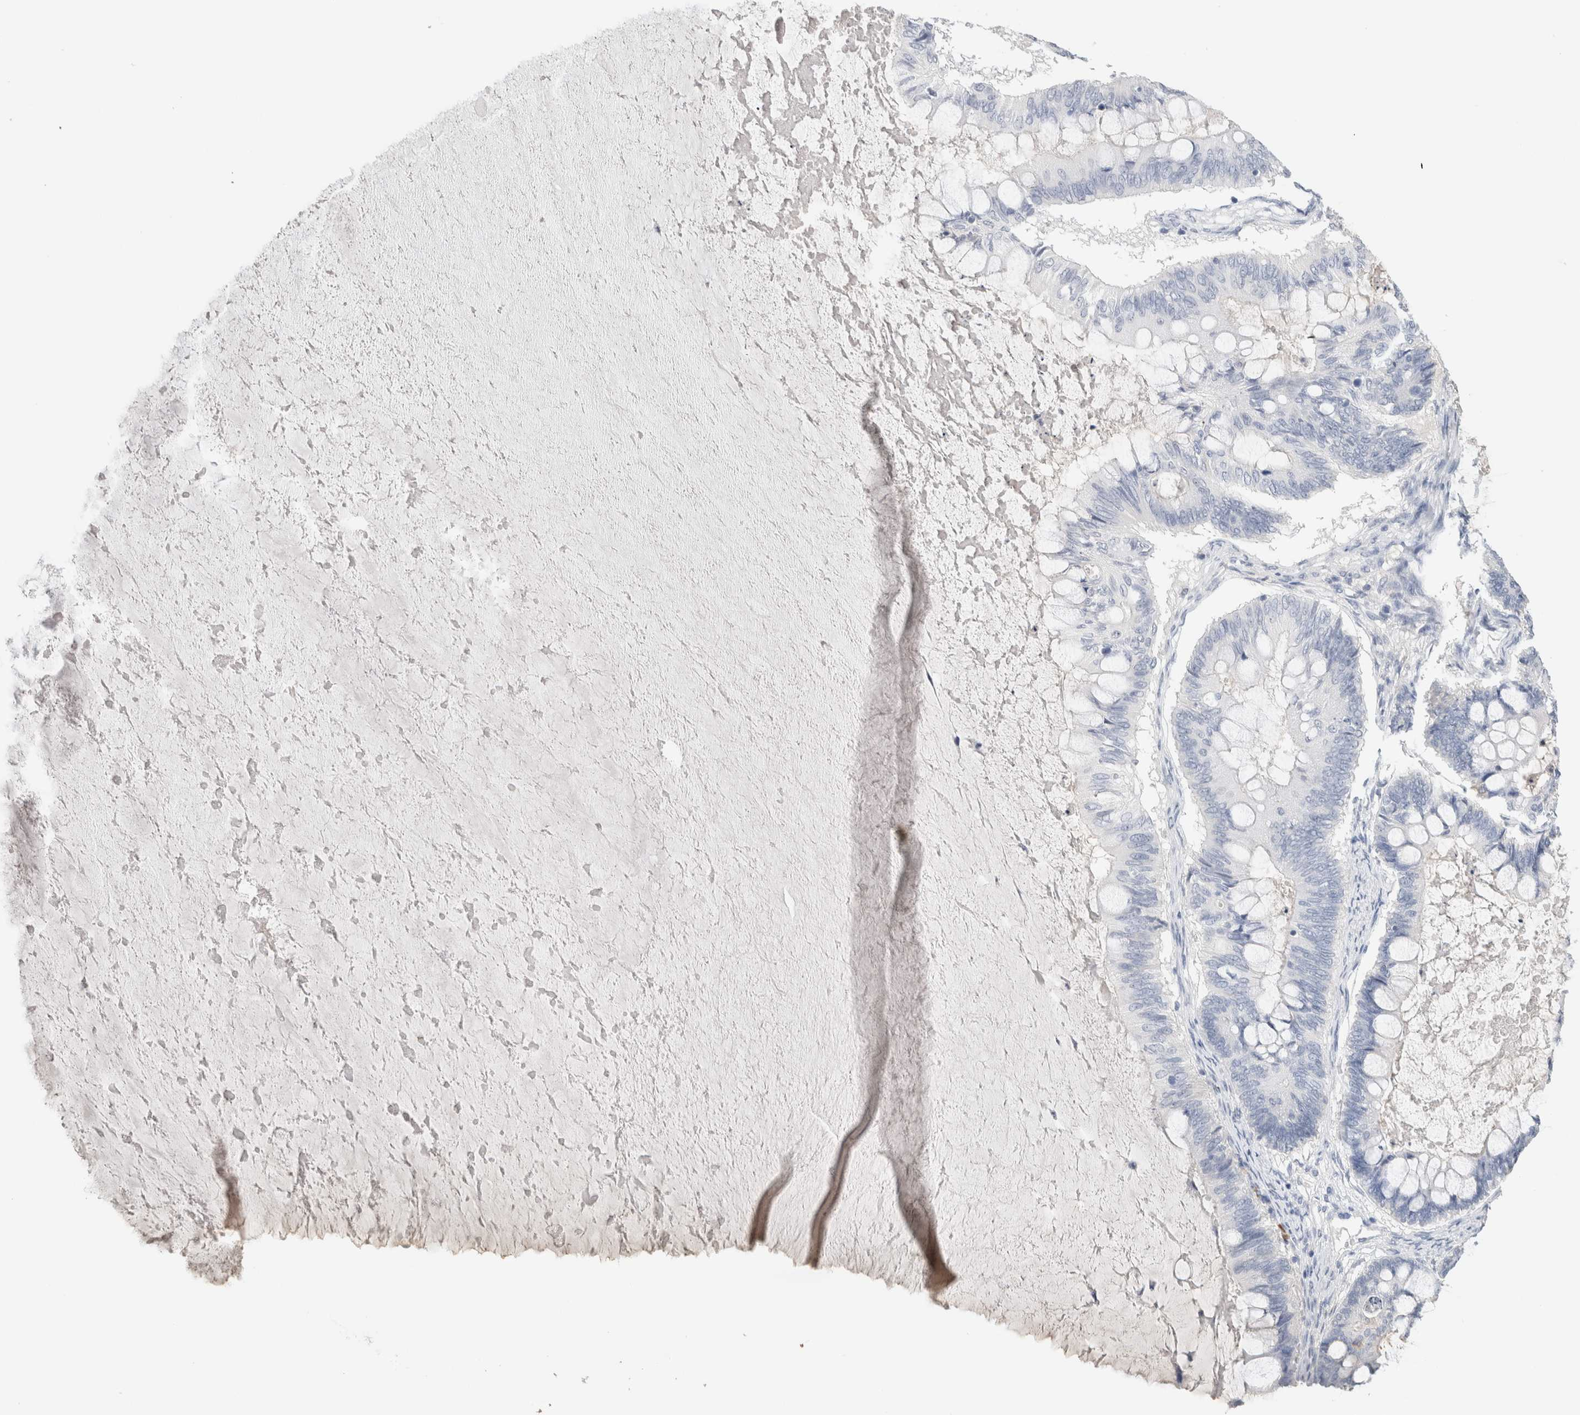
{"staining": {"intensity": "negative", "quantity": "none", "location": "none"}, "tissue": "ovarian cancer", "cell_type": "Tumor cells", "image_type": "cancer", "snomed": [{"axis": "morphology", "description": "Cystadenocarcinoma, mucinous, NOS"}, {"axis": "topography", "description": "Ovary"}], "caption": "DAB (3,3'-diaminobenzidine) immunohistochemical staining of ovarian mucinous cystadenocarcinoma reveals no significant expression in tumor cells.", "gene": "LAMP3", "patient": {"sex": "female", "age": 61}}